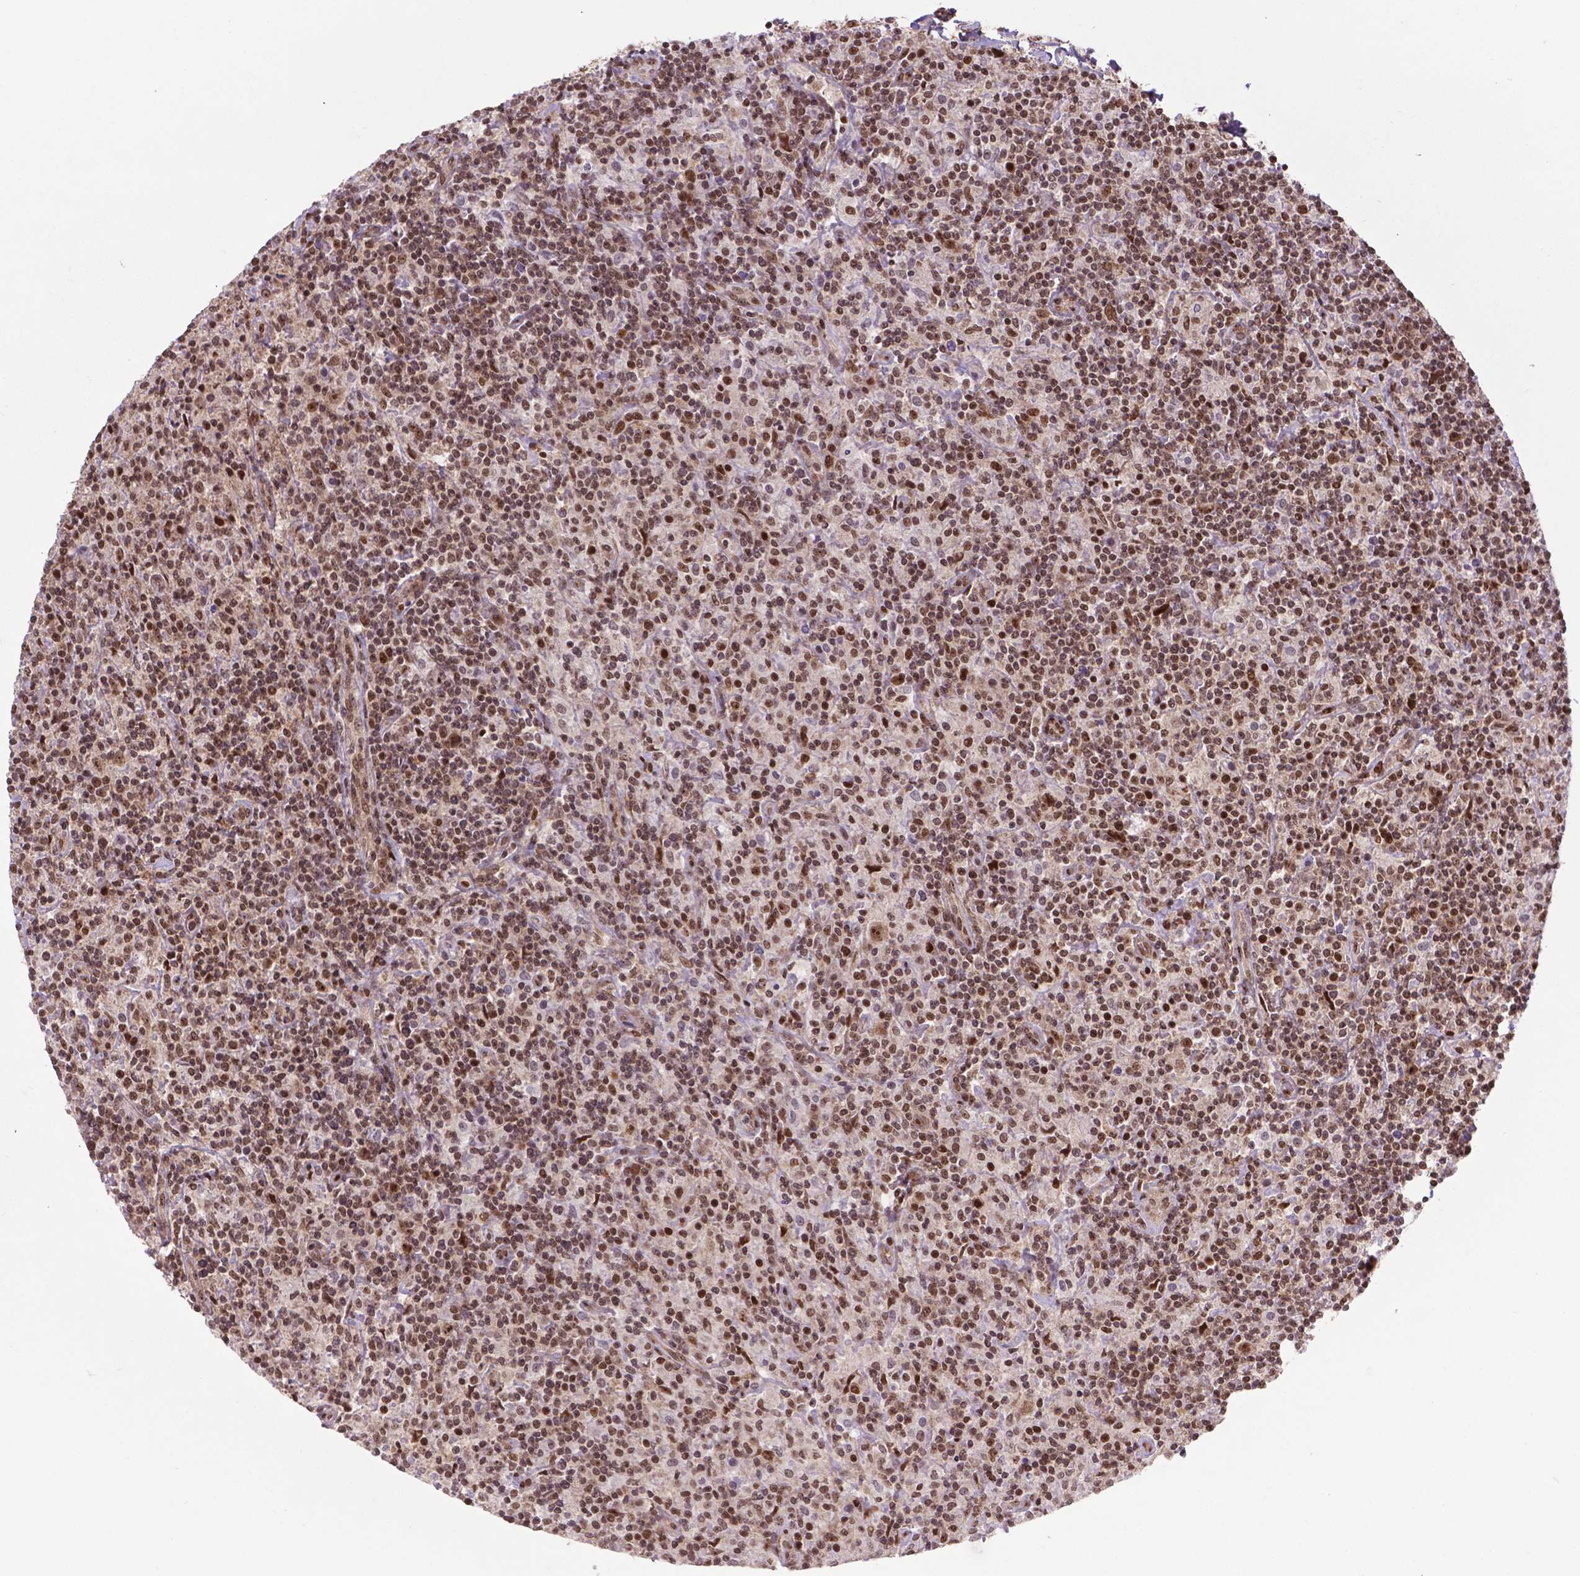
{"staining": {"intensity": "moderate", "quantity": ">75%", "location": "nuclear"}, "tissue": "lymphoma", "cell_type": "Tumor cells", "image_type": "cancer", "snomed": [{"axis": "morphology", "description": "Hodgkin's disease, NOS"}, {"axis": "topography", "description": "Lymph node"}], "caption": "Protein staining of Hodgkin's disease tissue displays moderate nuclear staining in about >75% of tumor cells.", "gene": "CSNK2A1", "patient": {"sex": "male", "age": 70}}